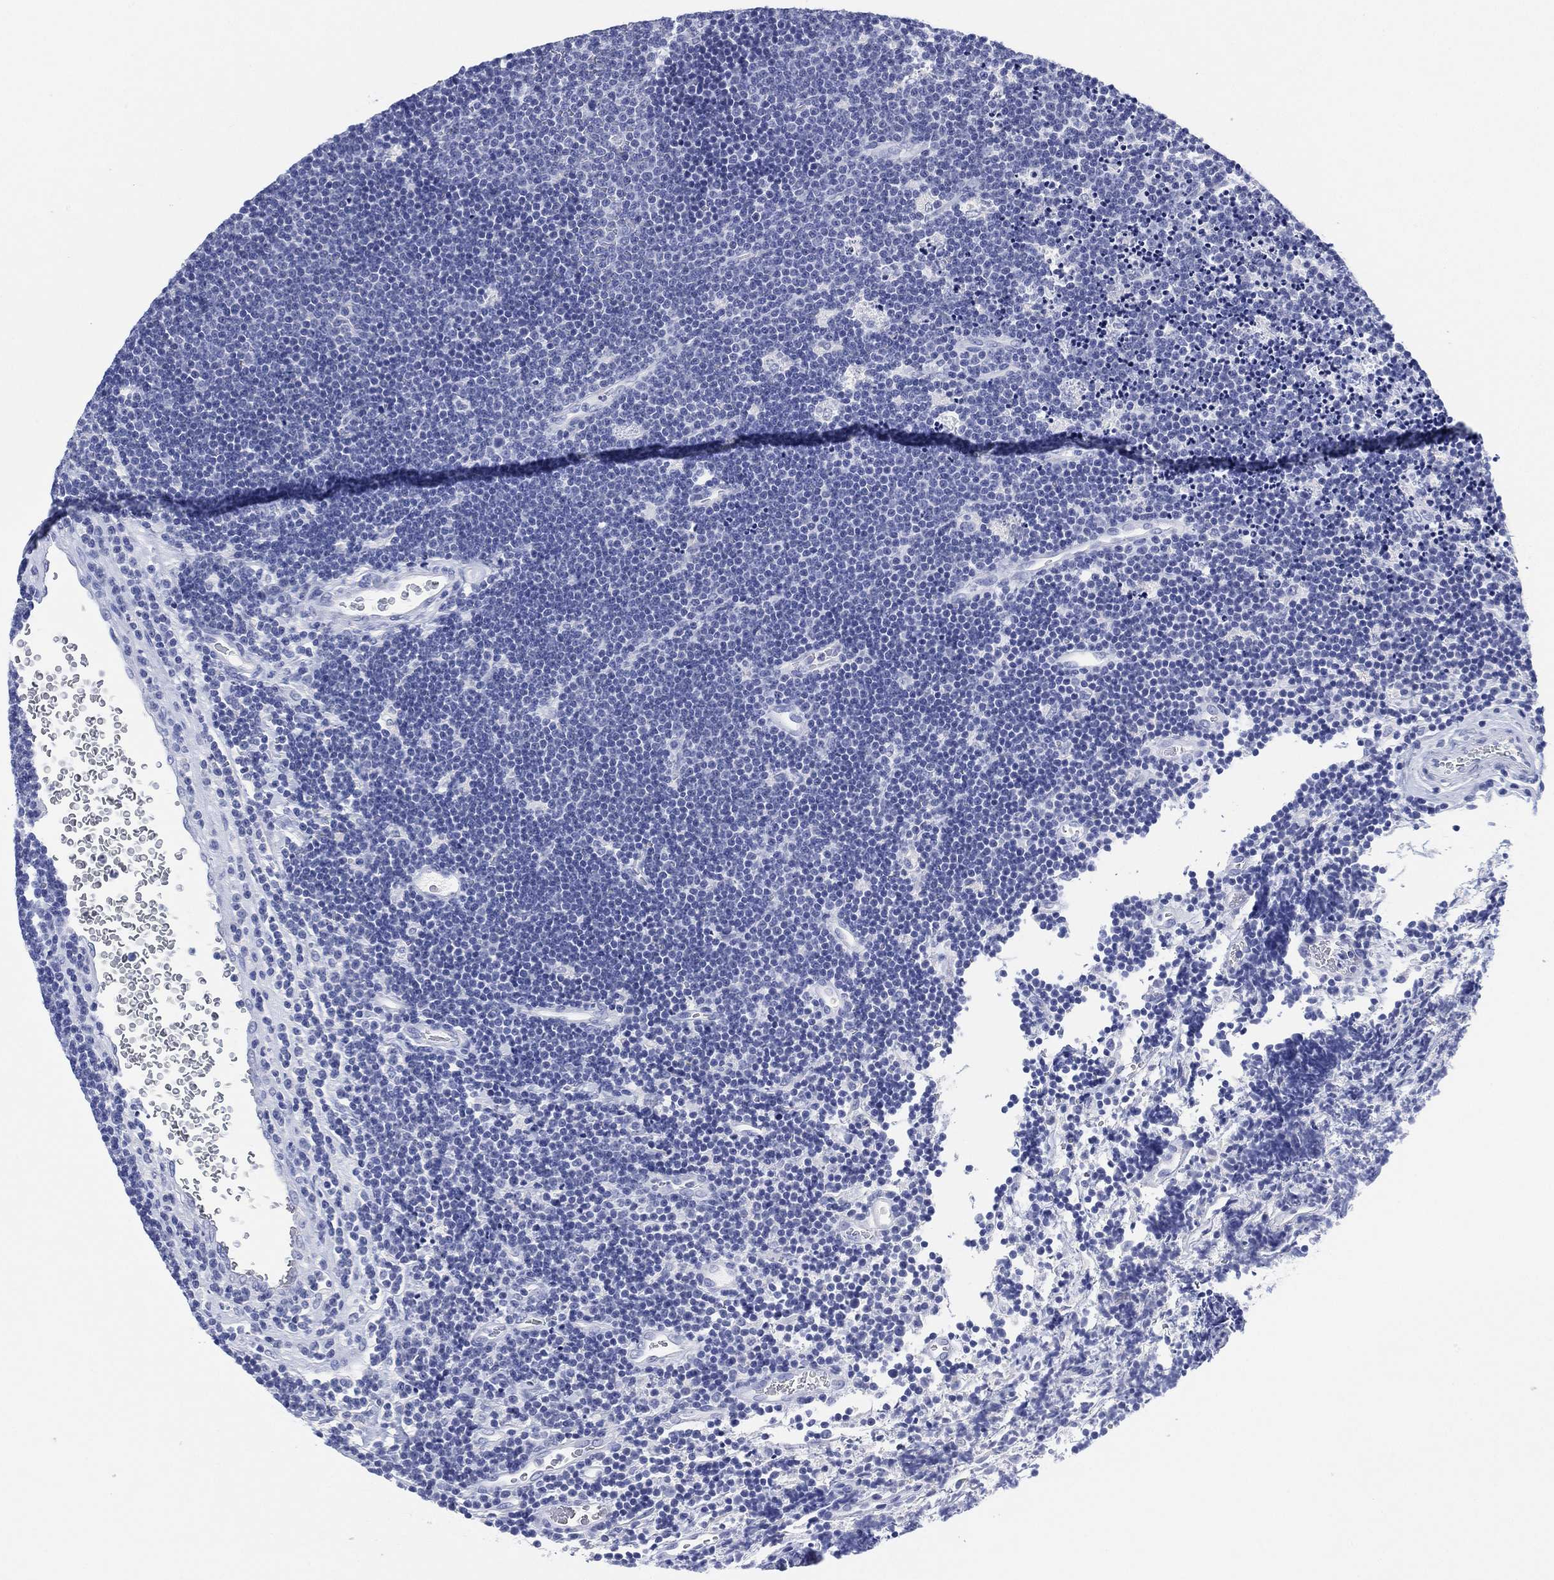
{"staining": {"intensity": "negative", "quantity": "none", "location": "none"}, "tissue": "lymphoma", "cell_type": "Tumor cells", "image_type": "cancer", "snomed": [{"axis": "morphology", "description": "Malignant lymphoma, non-Hodgkin's type, Low grade"}, {"axis": "topography", "description": "Brain"}], "caption": "Tumor cells show no significant positivity in lymphoma. (Stains: DAB (3,3'-diaminobenzidine) immunohistochemistry (IHC) with hematoxylin counter stain, Microscopy: brightfield microscopy at high magnification).", "gene": "SLC9C2", "patient": {"sex": "female", "age": 66}}